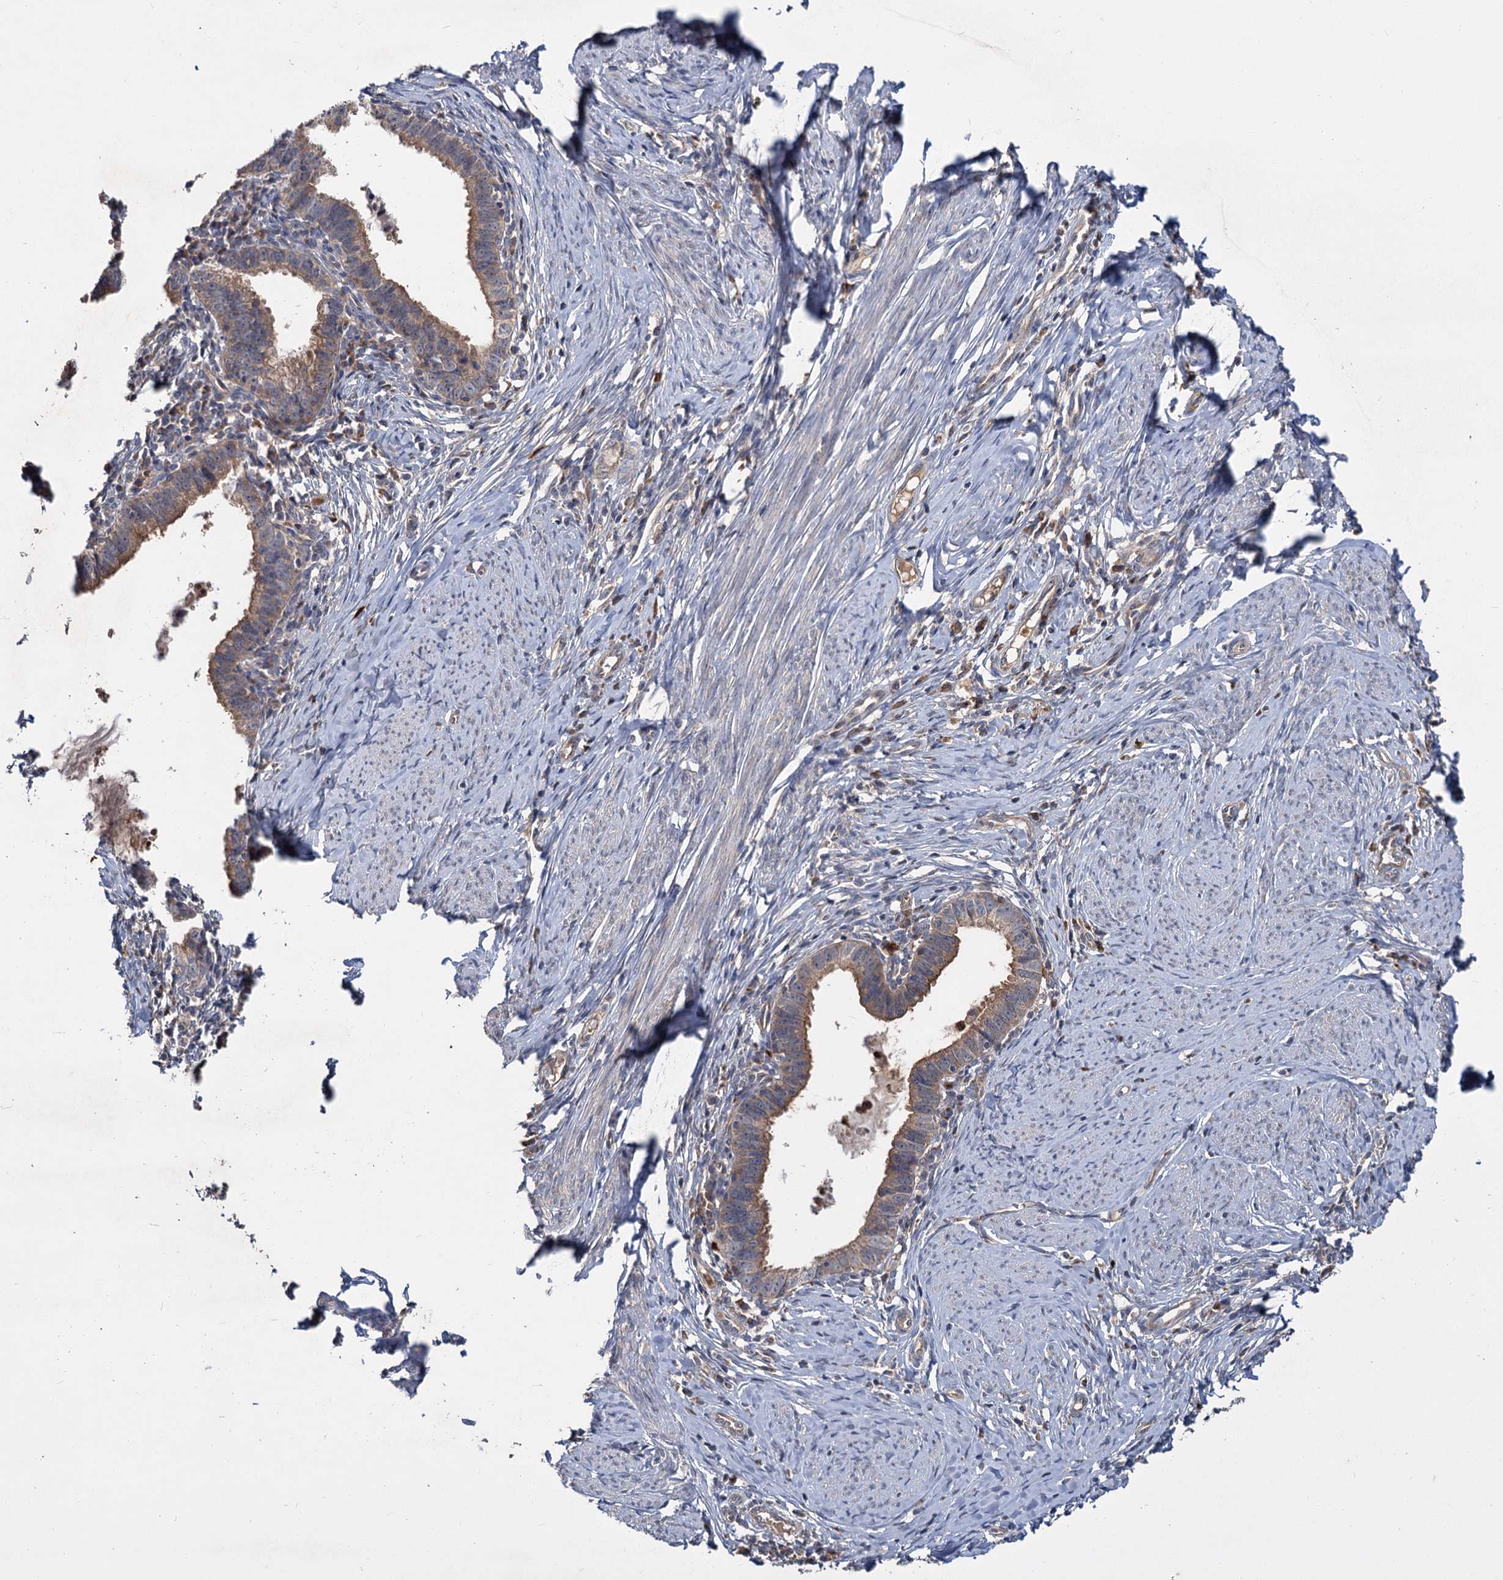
{"staining": {"intensity": "weak", "quantity": ">75%", "location": "cytoplasmic/membranous"}, "tissue": "cervical cancer", "cell_type": "Tumor cells", "image_type": "cancer", "snomed": [{"axis": "morphology", "description": "Adenocarcinoma, NOS"}, {"axis": "topography", "description": "Cervix"}], "caption": "Cervical cancer tissue exhibits weak cytoplasmic/membranous expression in approximately >75% of tumor cells", "gene": "DYNC2H1", "patient": {"sex": "female", "age": 36}}